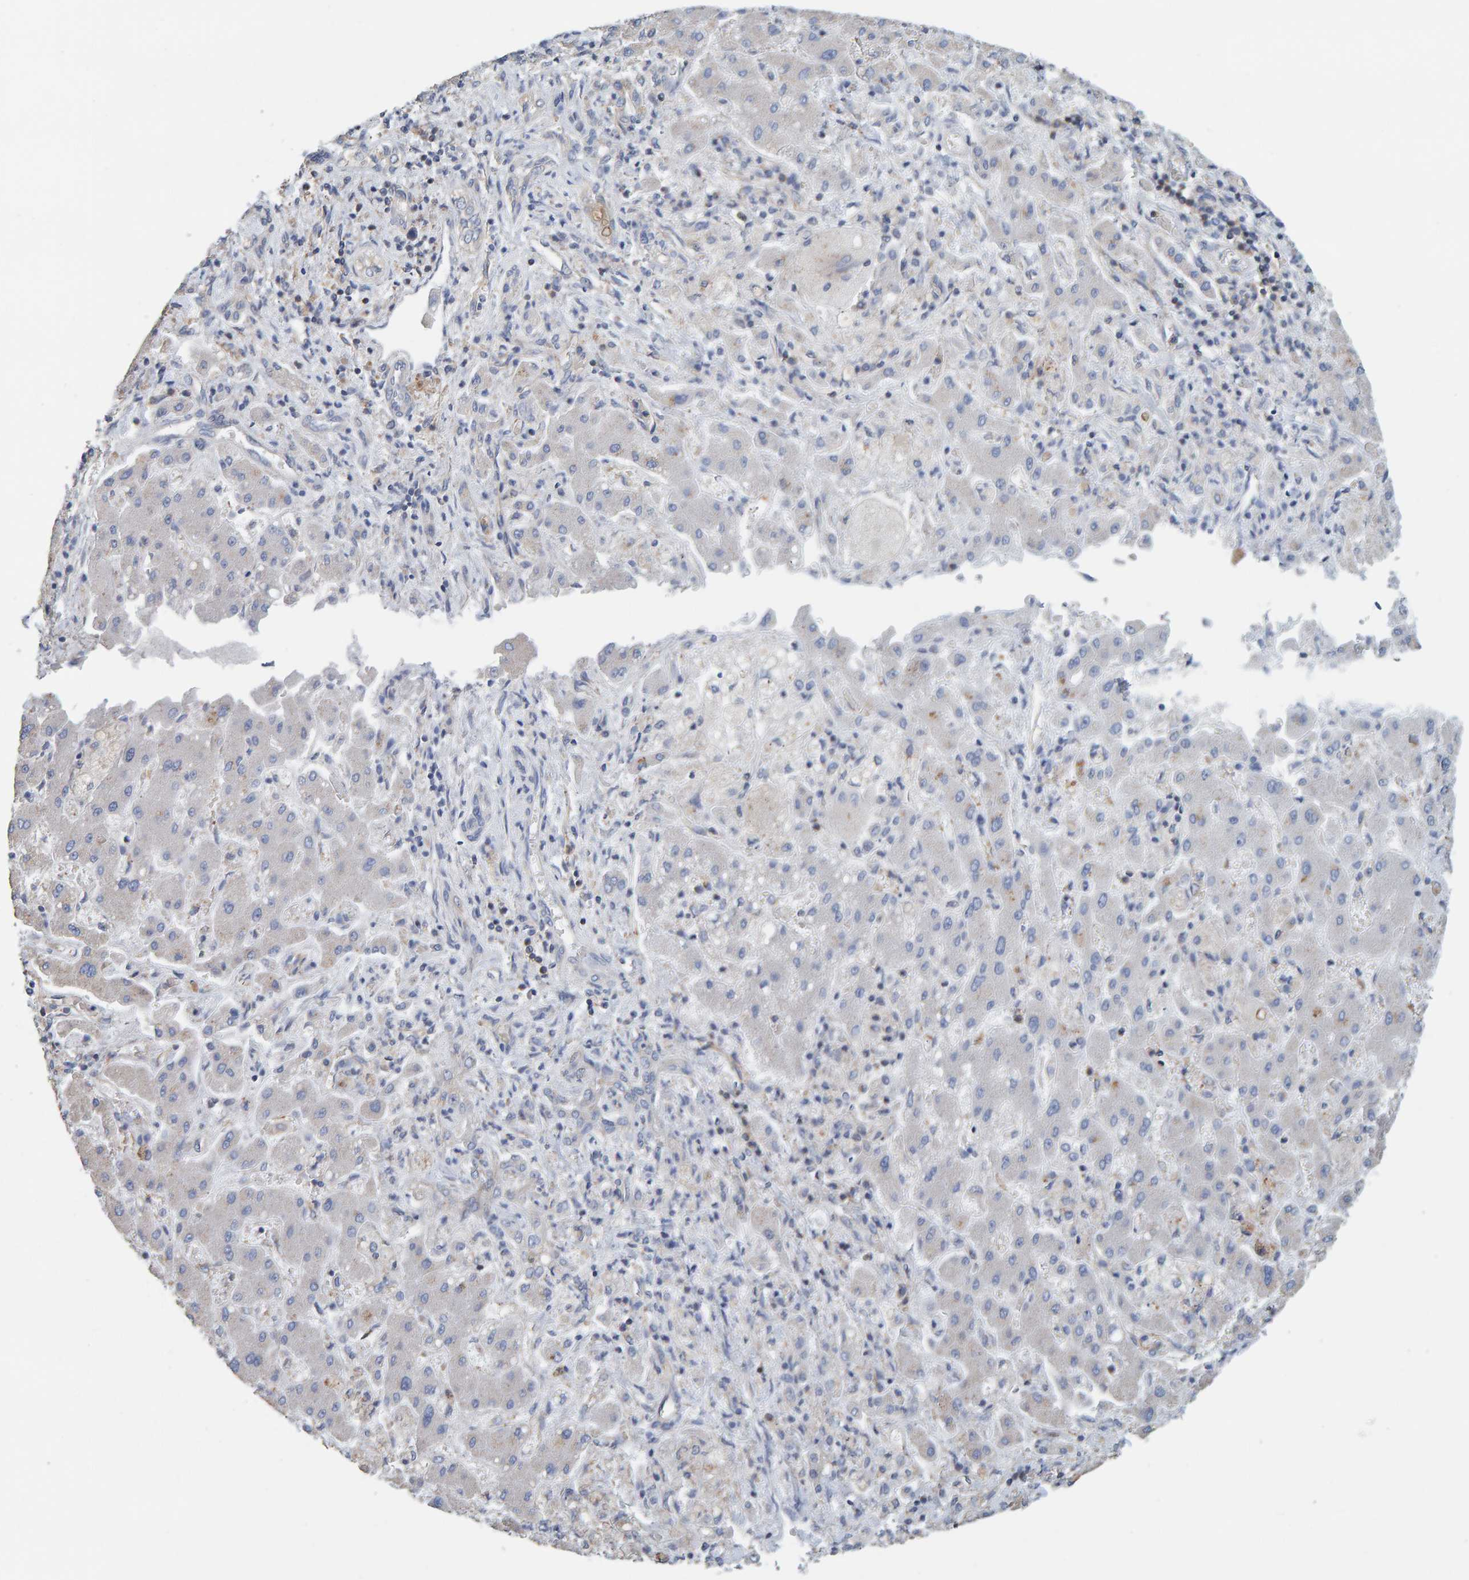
{"staining": {"intensity": "negative", "quantity": "none", "location": "none"}, "tissue": "liver cancer", "cell_type": "Tumor cells", "image_type": "cancer", "snomed": [{"axis": "morphology", "description": "Cholangiocarcinoma"}, {"axis": "topography", "description": "Liver"}], "caption": "The IHC photomicrograph has no significant positivity in tumor cells of liver cholangiocarcinoma tissue.", "gene": "RGP1", "patient": {"sex": "male", "age": 50}}